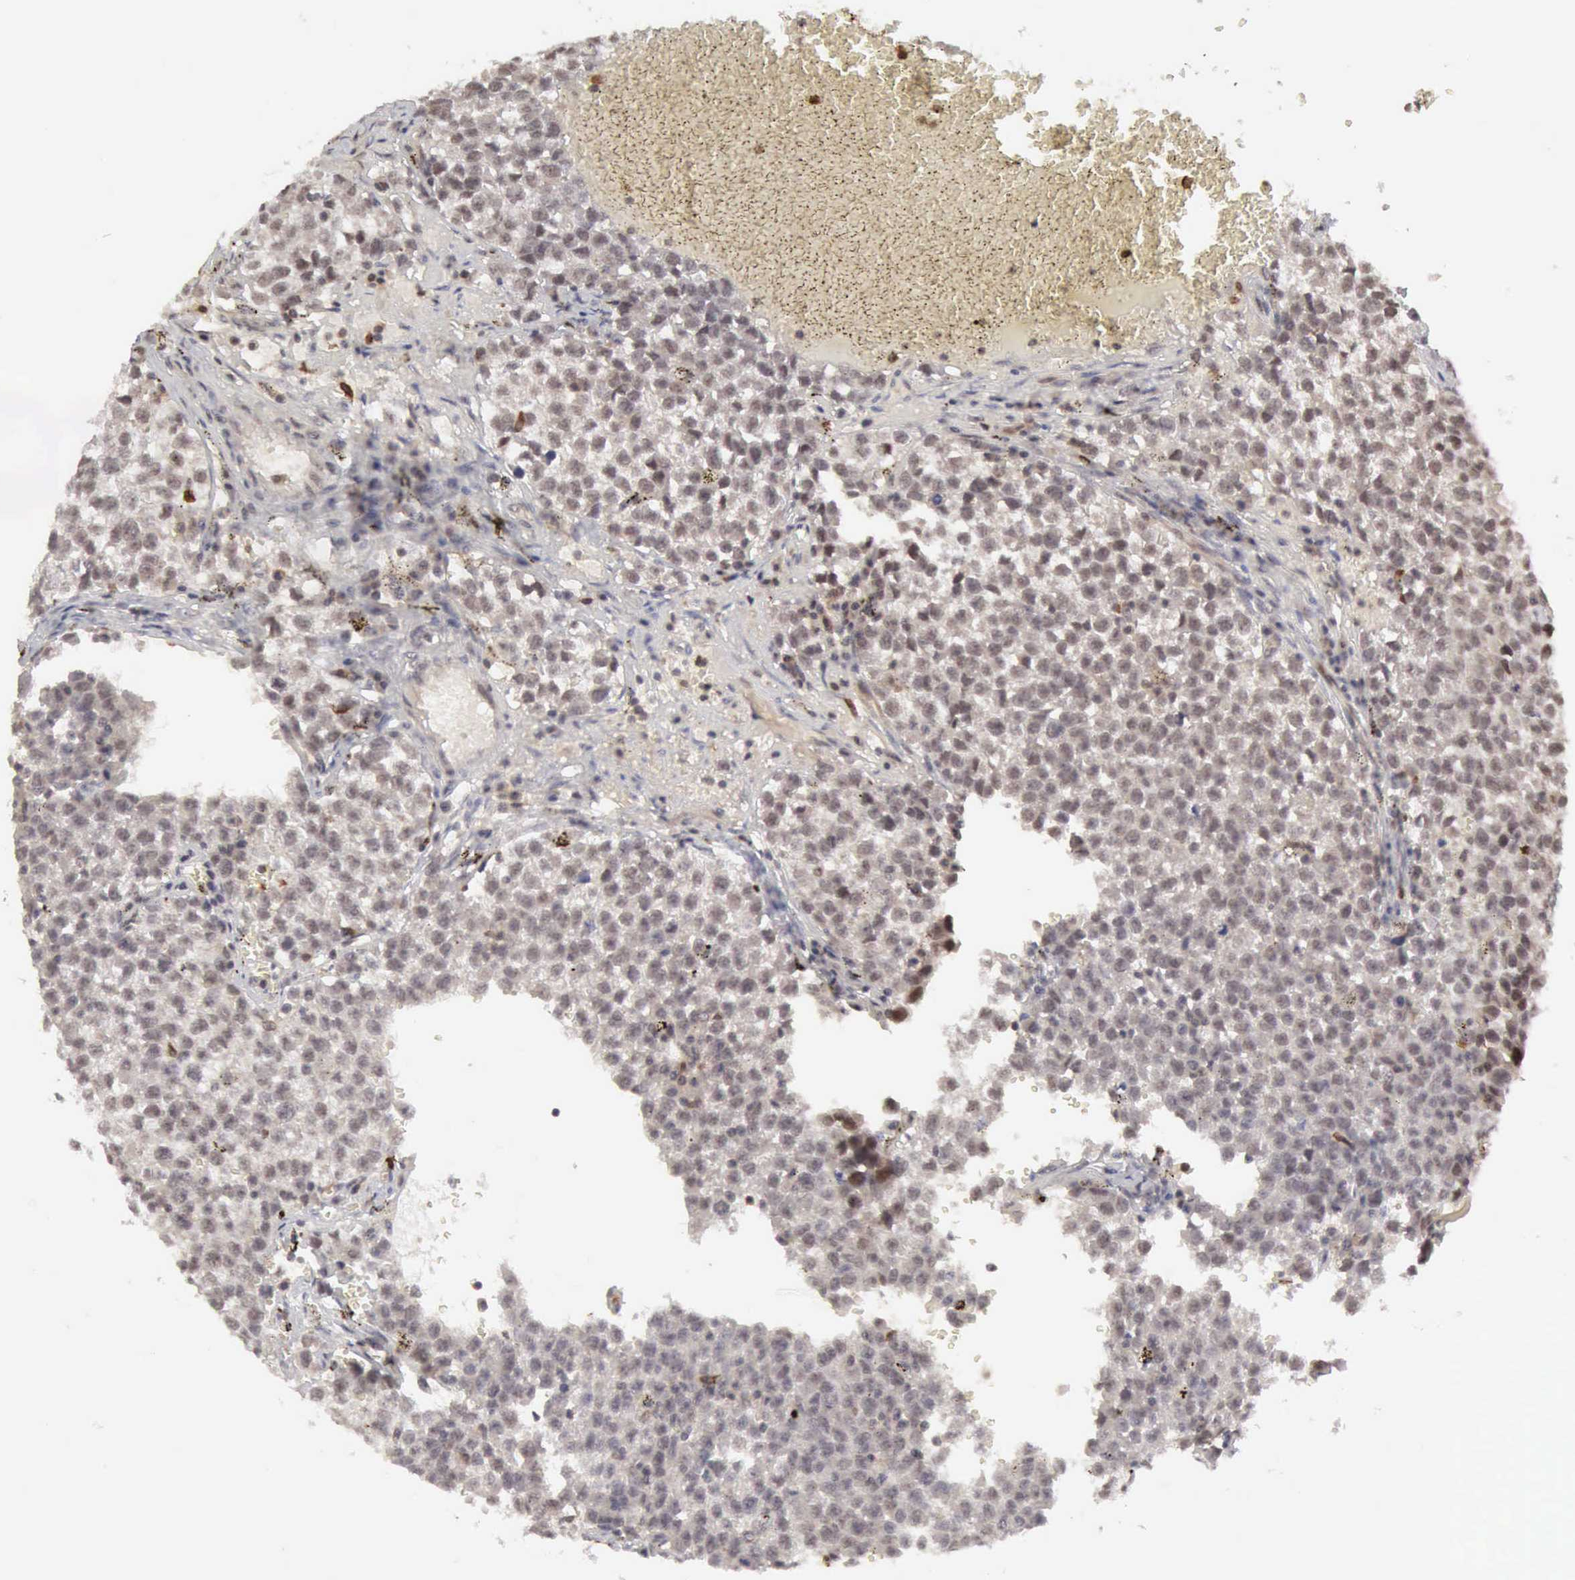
{"staining": {"intensity": "weak", "quantity": ">75%", "location": "cytoplasmic/membranous"}, "tissue": "testis cancer", "cell_type": "Tumor cells", "image_type": "cancer", "snomed": [{"axis": "morphology", "description": "Seminoma, NOS"}, {"axis": "topography", "description": "Testis"}], "caption": "Immunohistochemistry micrograph of neoplastic tissue: testis cancer (seminoma) stained using immunohistochemistry shows low levels of weak protein expression localized specifically in the cytoplasmic/membranous of tumor cells, appearing as a cytoplasmic/membranous brown color.", "gene": "CDKN2A", "patient": {"sex": "male", "age": 35}}